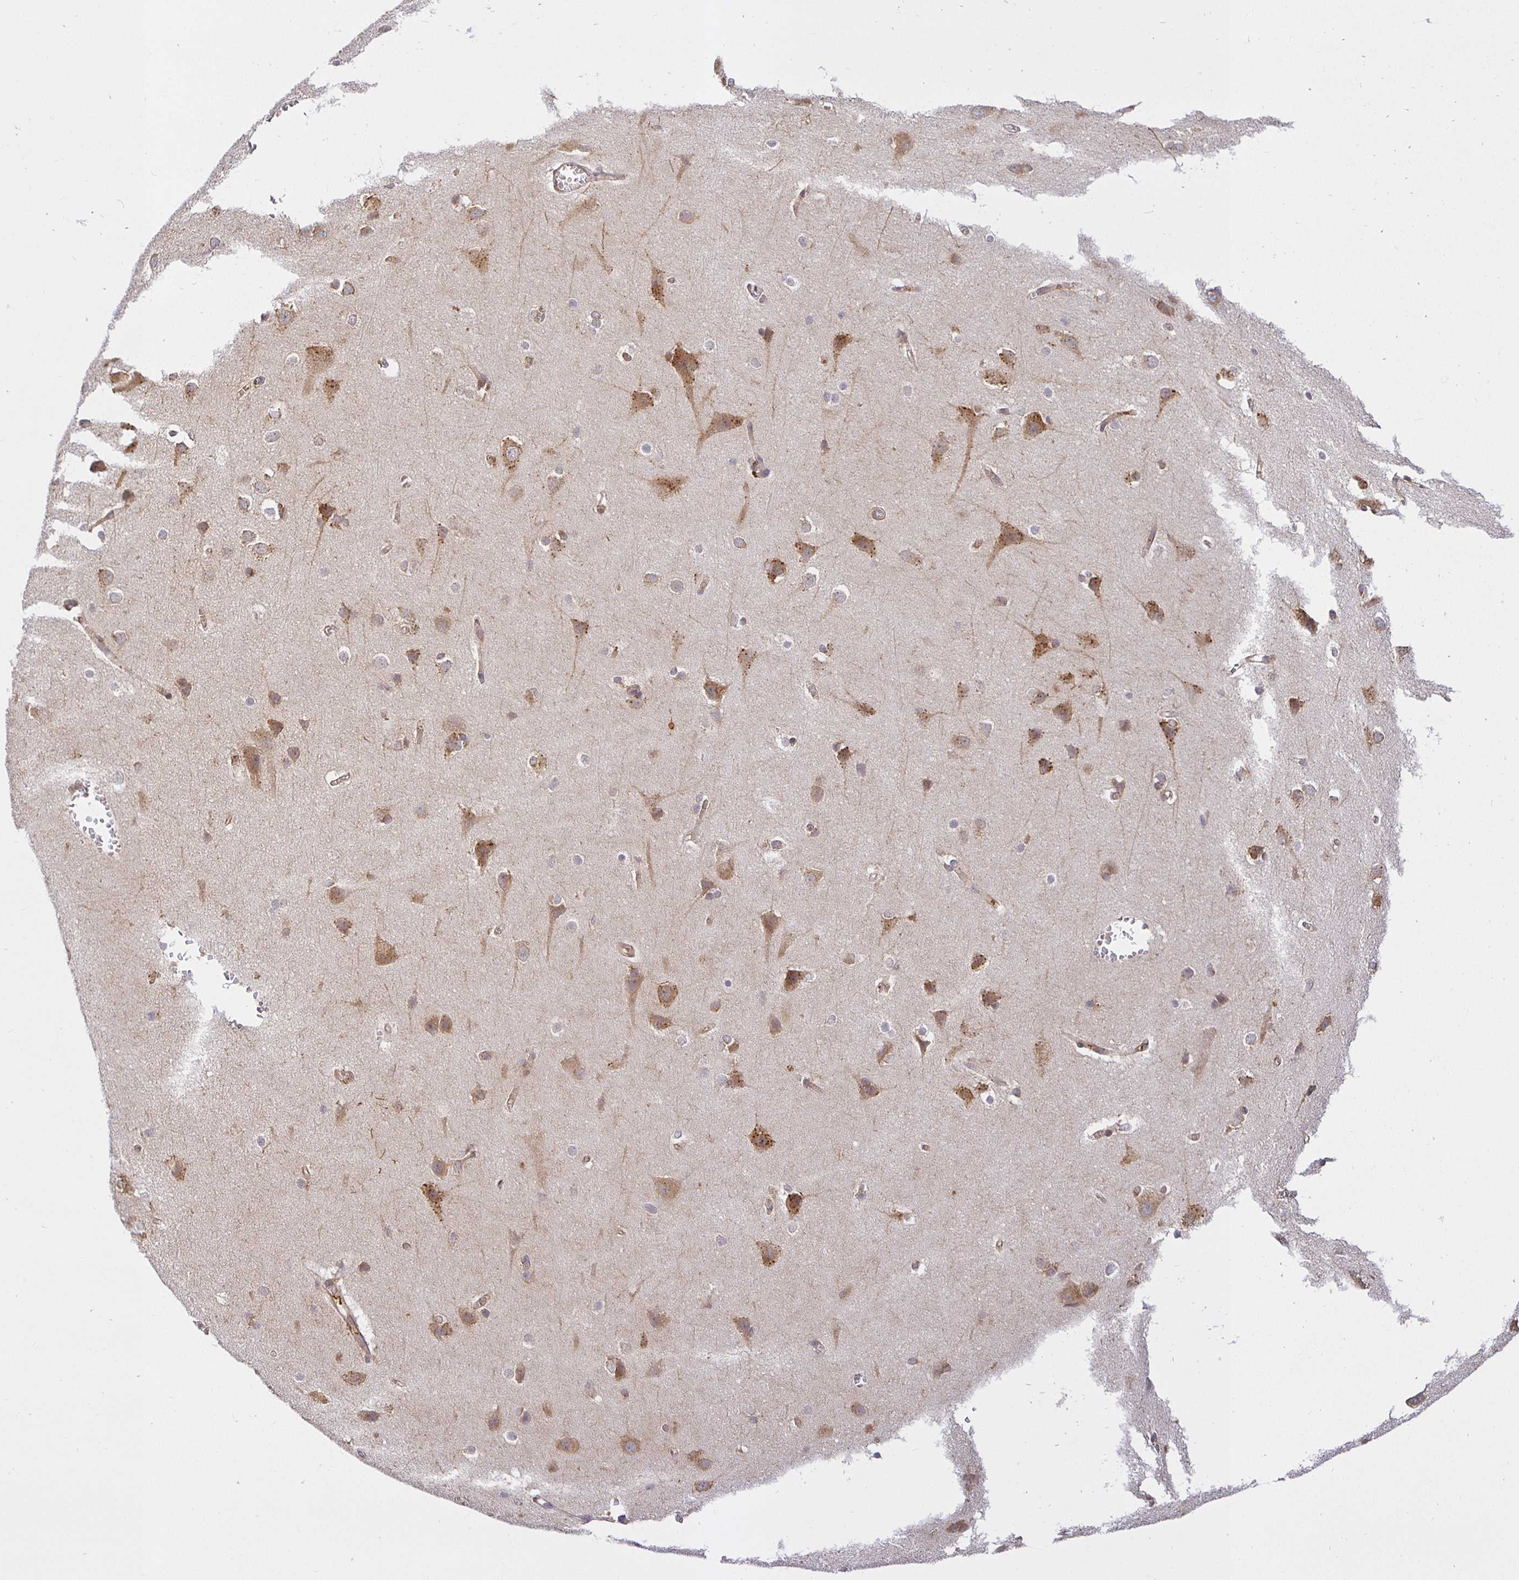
{"staining": {"intensity": "negative", "quantity": "none", "location": "none"}, "tissue": "cerebral cortex", "cell_type": "Endothelial cells", "image_type": "normal", "snomed": [{"axis": "morphology", "description": "Normal tissue, NOS"}, {"axis": "topography", "description": "Cerebral cortex"}], "caption": "The histopathology image displays no staining of endothelial cells in benign cerebral cortex. (Stains: DAB (3,3'-diaminobenzidine) immunohistochemistry with hematoxylin counter stain, Microscopy: brightfield microscopy at high magnification).", "gene": "IRAK1", "patient": {"sex": "male", "age": 37}}